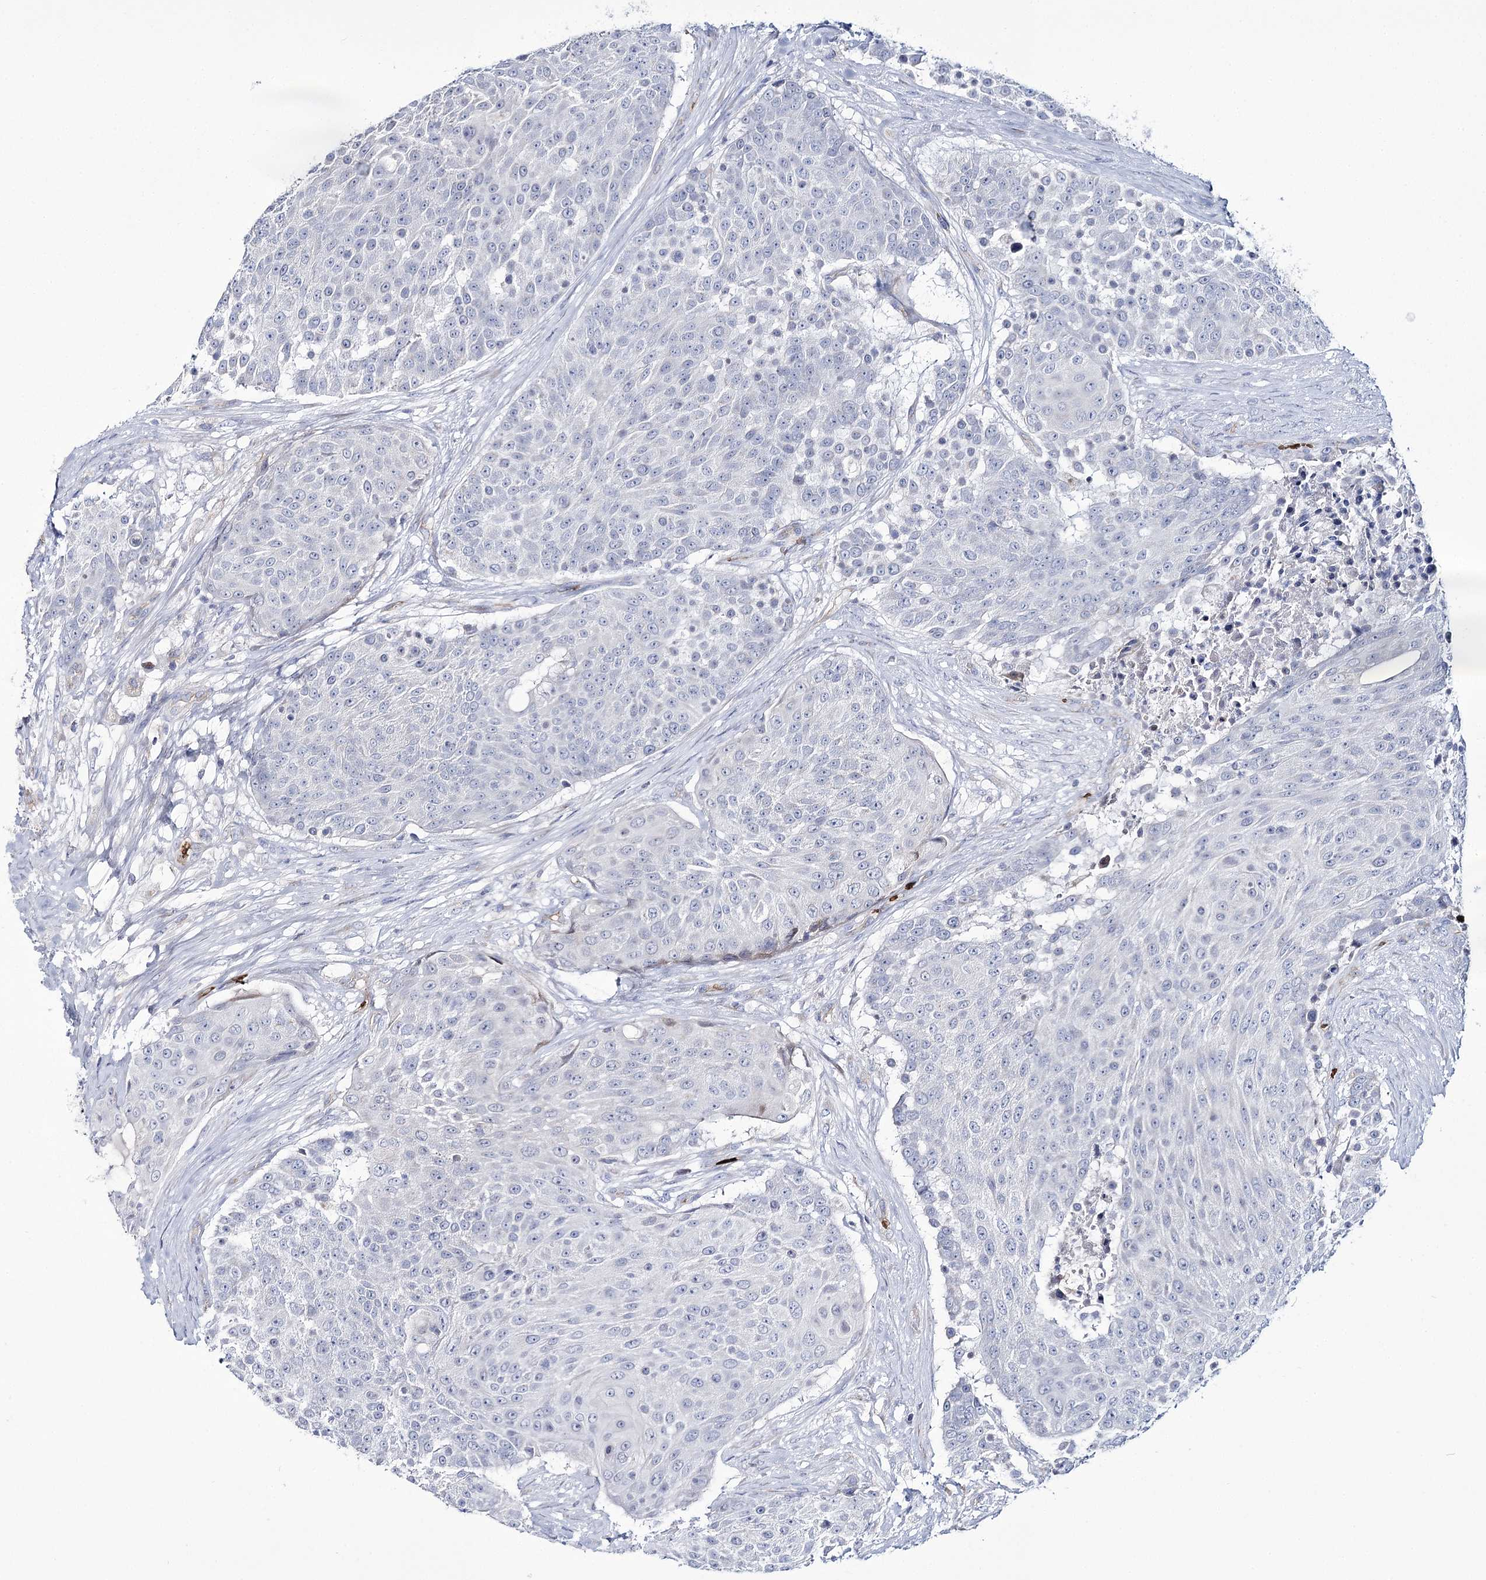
{"staining": {"intensity": "negative", "quantity": "none", "location": "none"}, "tissue": "urothelial cancer", "cell_type": "Tumor cells", "image_type": "cancer", "snomed": [{"axis": "morphology", "description": "Urothelial carcinoma, High grade"}, {"axis": "topography", "description": "Urinary bladder"}], "caption": "This micrograph is of high-grade urothelial carcinoma stained with immunohistochemistry (IHC) to label a protein in brown with the nuclei are counter-stained blue. There is no expression in tumor cells.", "gene": "GBF1", "patient": {"sex": "female", "age": 63}}